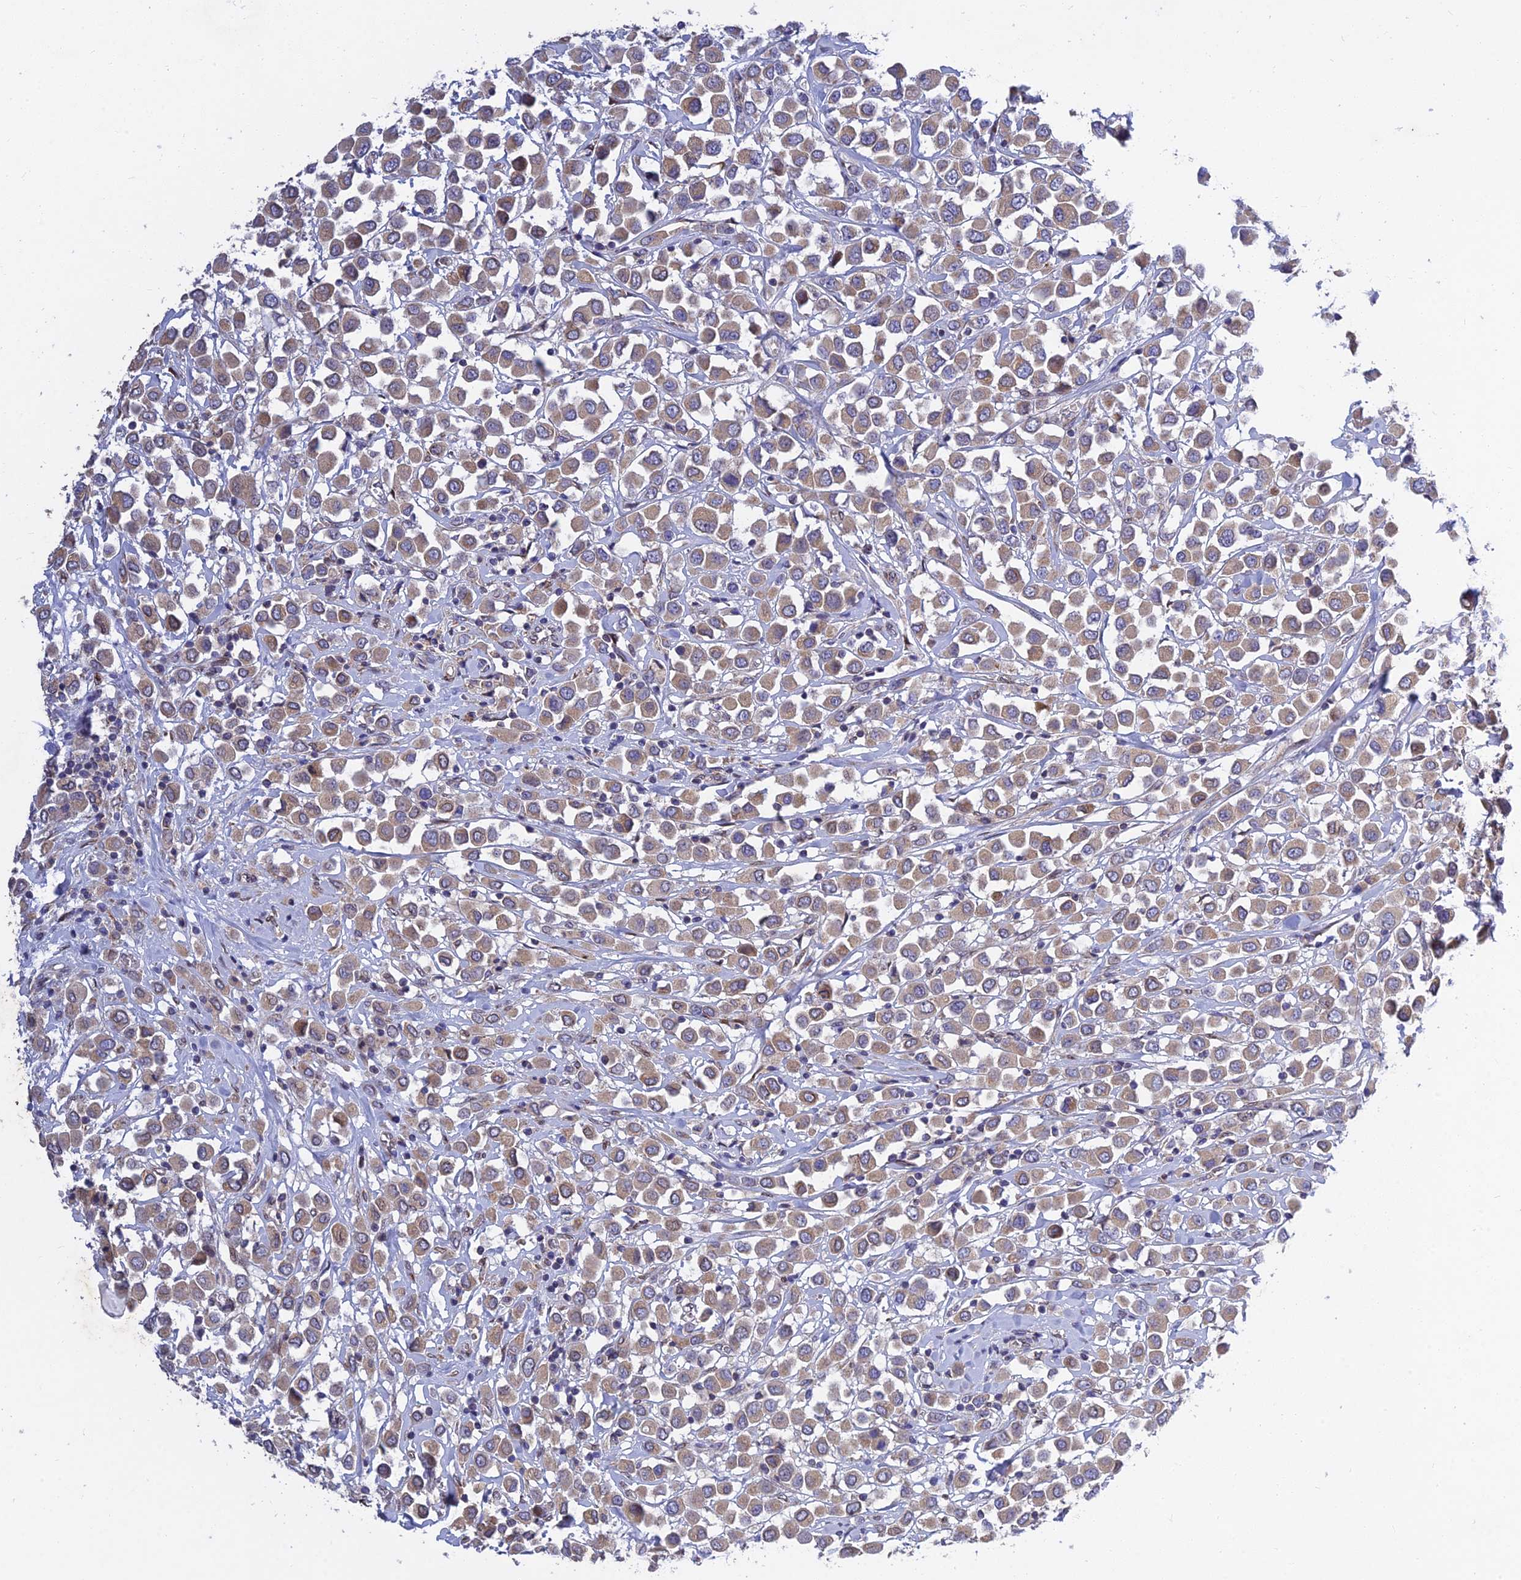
{"staining": {"intensity": "weak", "quantity": ">75%", "location": "cytoplasmic/membranous"}, "tissue": "breast cancer", "cell_type": "Tumor cells", "image_type": "cancer", "snomed": [{"axis": "morphology", "description": "Duct carcinoma"}, {"axis": "topography", "description": "Breast"}], "caption": "Human breast cancer stained with a brown dye shows weak cytoplasmic/membranous positive staining in approximately >75% of tumor cells.", "gene": "MGAT2", "patient": {"sex": "female", "age": 61}}